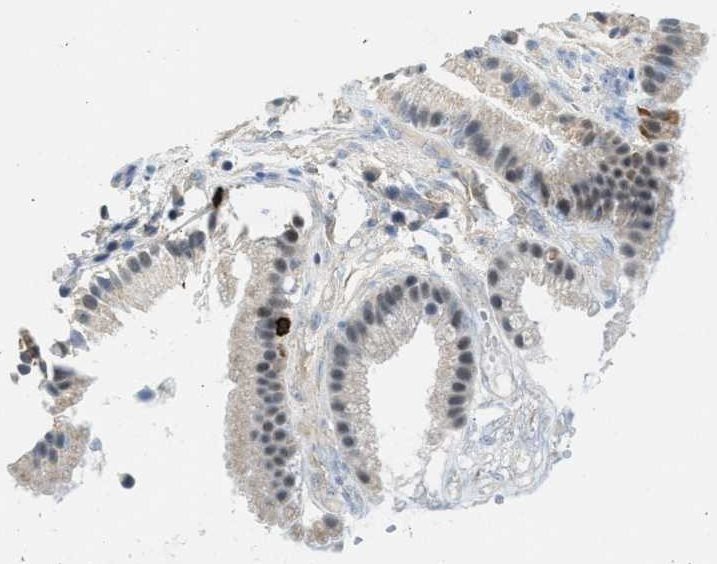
{"staining": {"intensity": "weak", "quantity": "<25%", "location": "nuclear"}, "tissue": "gallbladder", "cell_type": "Glandular cells", "image_type": "normal", "snomed": [{"axis": "morphology", "description": "Normal tissue, NOS"}, {"axis": "topography", "description": "Gallbladder"}], "caption": "Immunohistochemistry image of benign gallbladder stained for a protein (brown), which demonstrates no positivity in glandular cells. (Immunohistochemistry (ihc), brightfield microscopy, high magnification).", "gene": "FAM151A", "patient": {"sex": "female", "age": 26}}